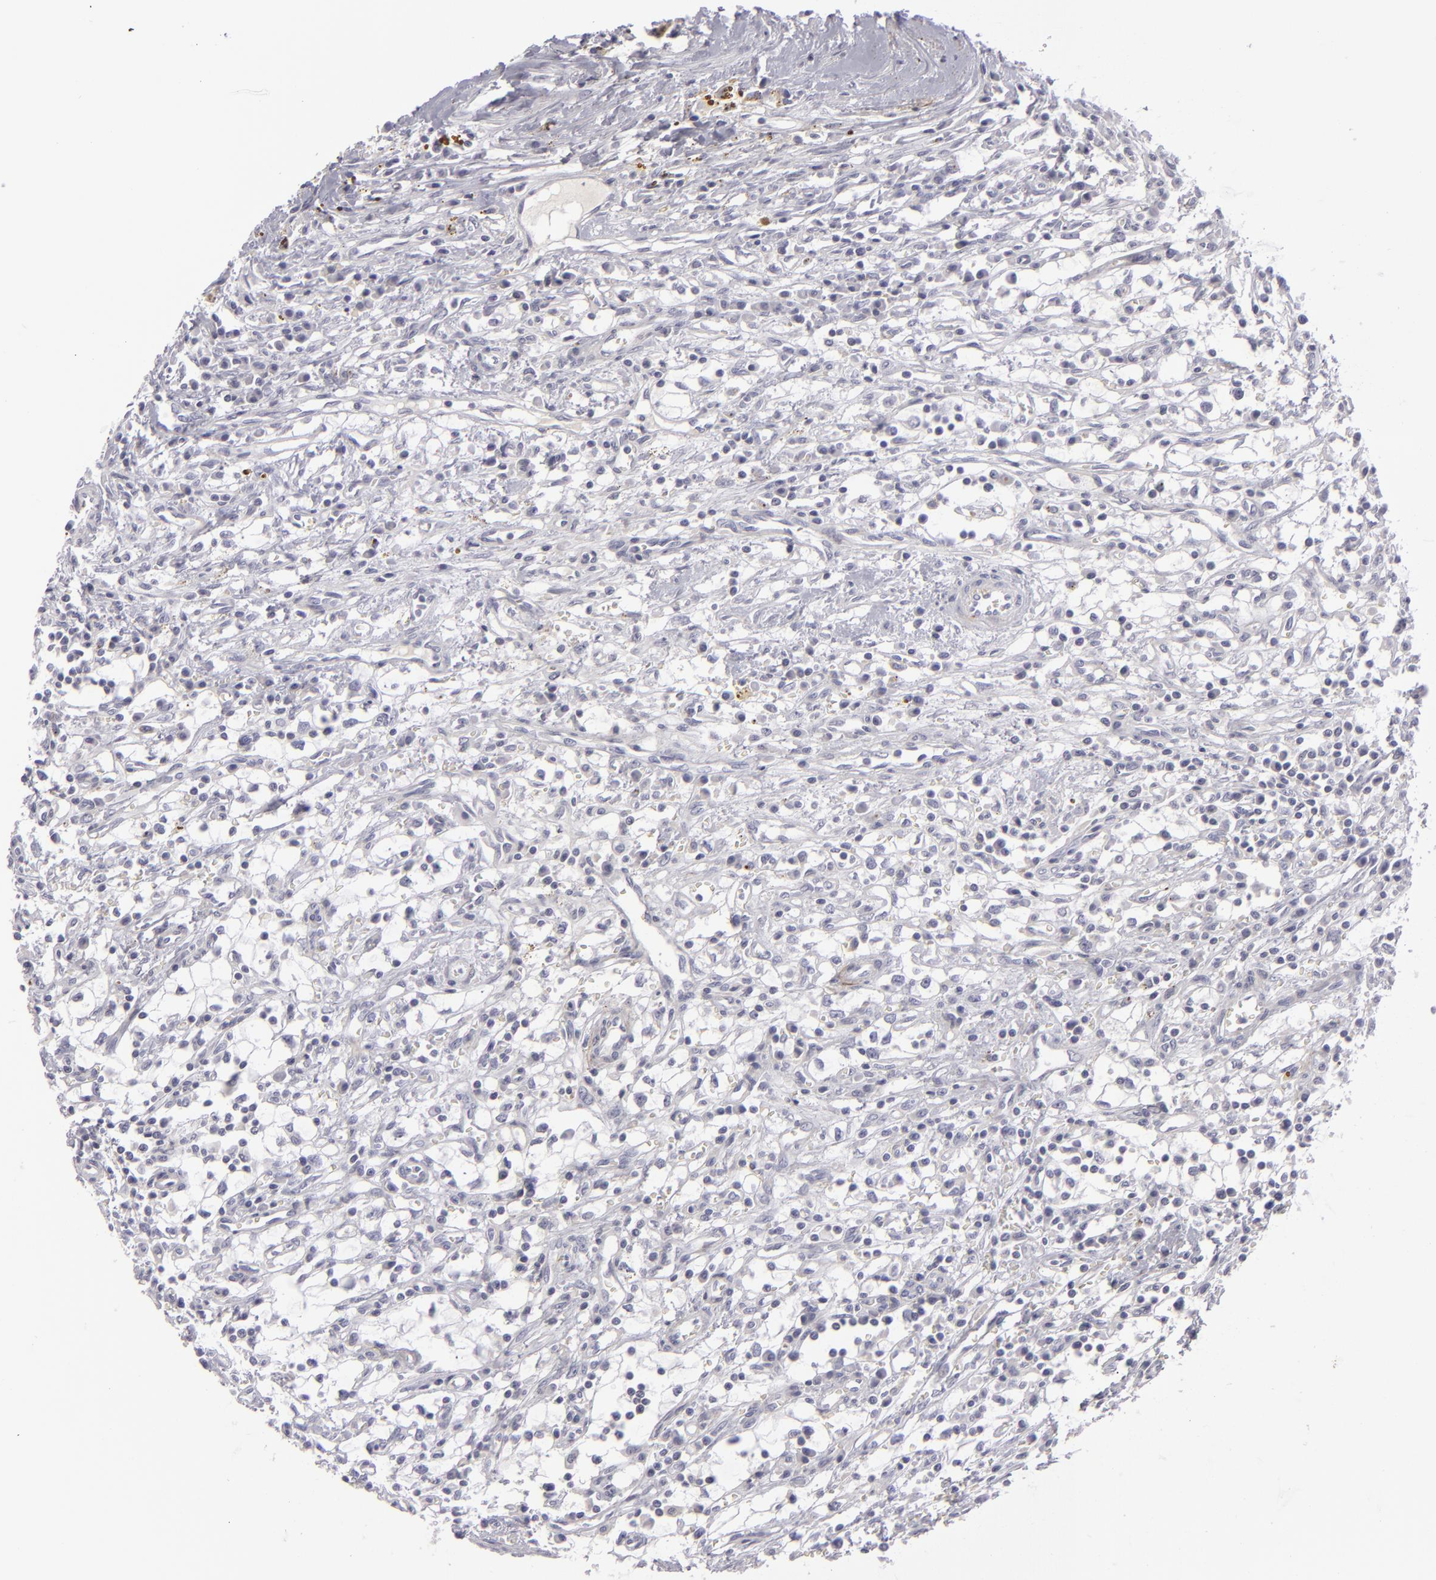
{"staining": {"intensity": "negative", "quantity": "none", "location": "none"}, "tissue": "renal cancer", "cell_type": "Tumor cells", "image_type": "cancer", "snomed": [{"axis": "morphology", "description": "Adenocarcinoma, NOS"}, {"axis": "topography", "description": "Kidney"}], "caption": "DAB (3,3'-diaminobenzidine) immunohistochemical staining of renal adenocarcinoma demonstrates no significant positivity in tumor cells.", "gene": "C9", "patient": {"sex": "male", "age": 82}}